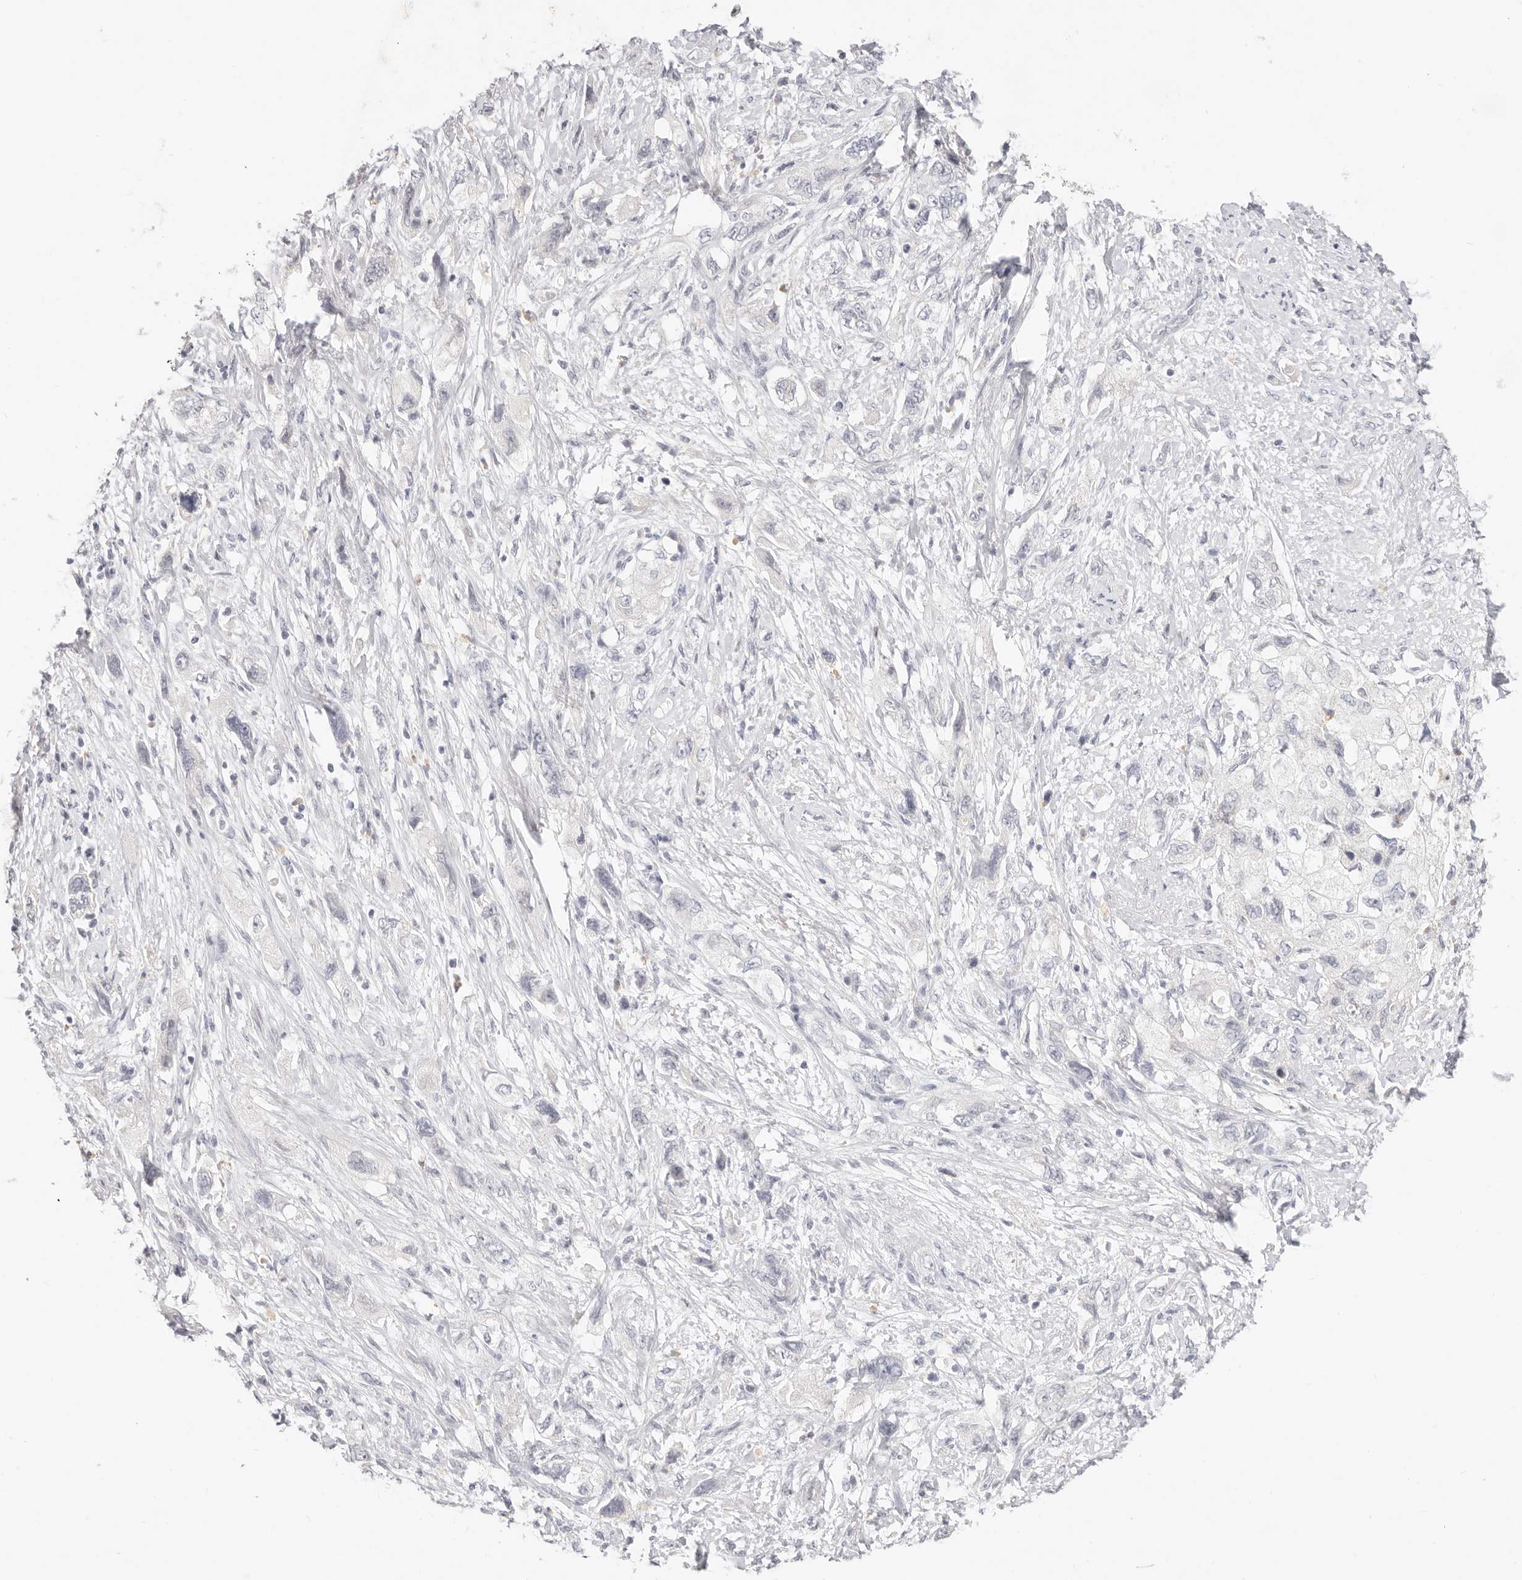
{"staining": {"intensity": "negative", "quantity": "none", "location": "none"}, "tissue": "pancreatic cancer", "cell_type": "Tumor cells", "image_type": "cancer", "snomed": [{"axis": "morphology", "description": "Adenocarcinoma, NOS"}, {"axis": "topography", "description": "Pancreas"}], "caption": "Tumor cells are negative for brown protein staining in pancreatic cancer.", "gene": "ASCL1", "patient": {"sex": "female", "age": 73}}